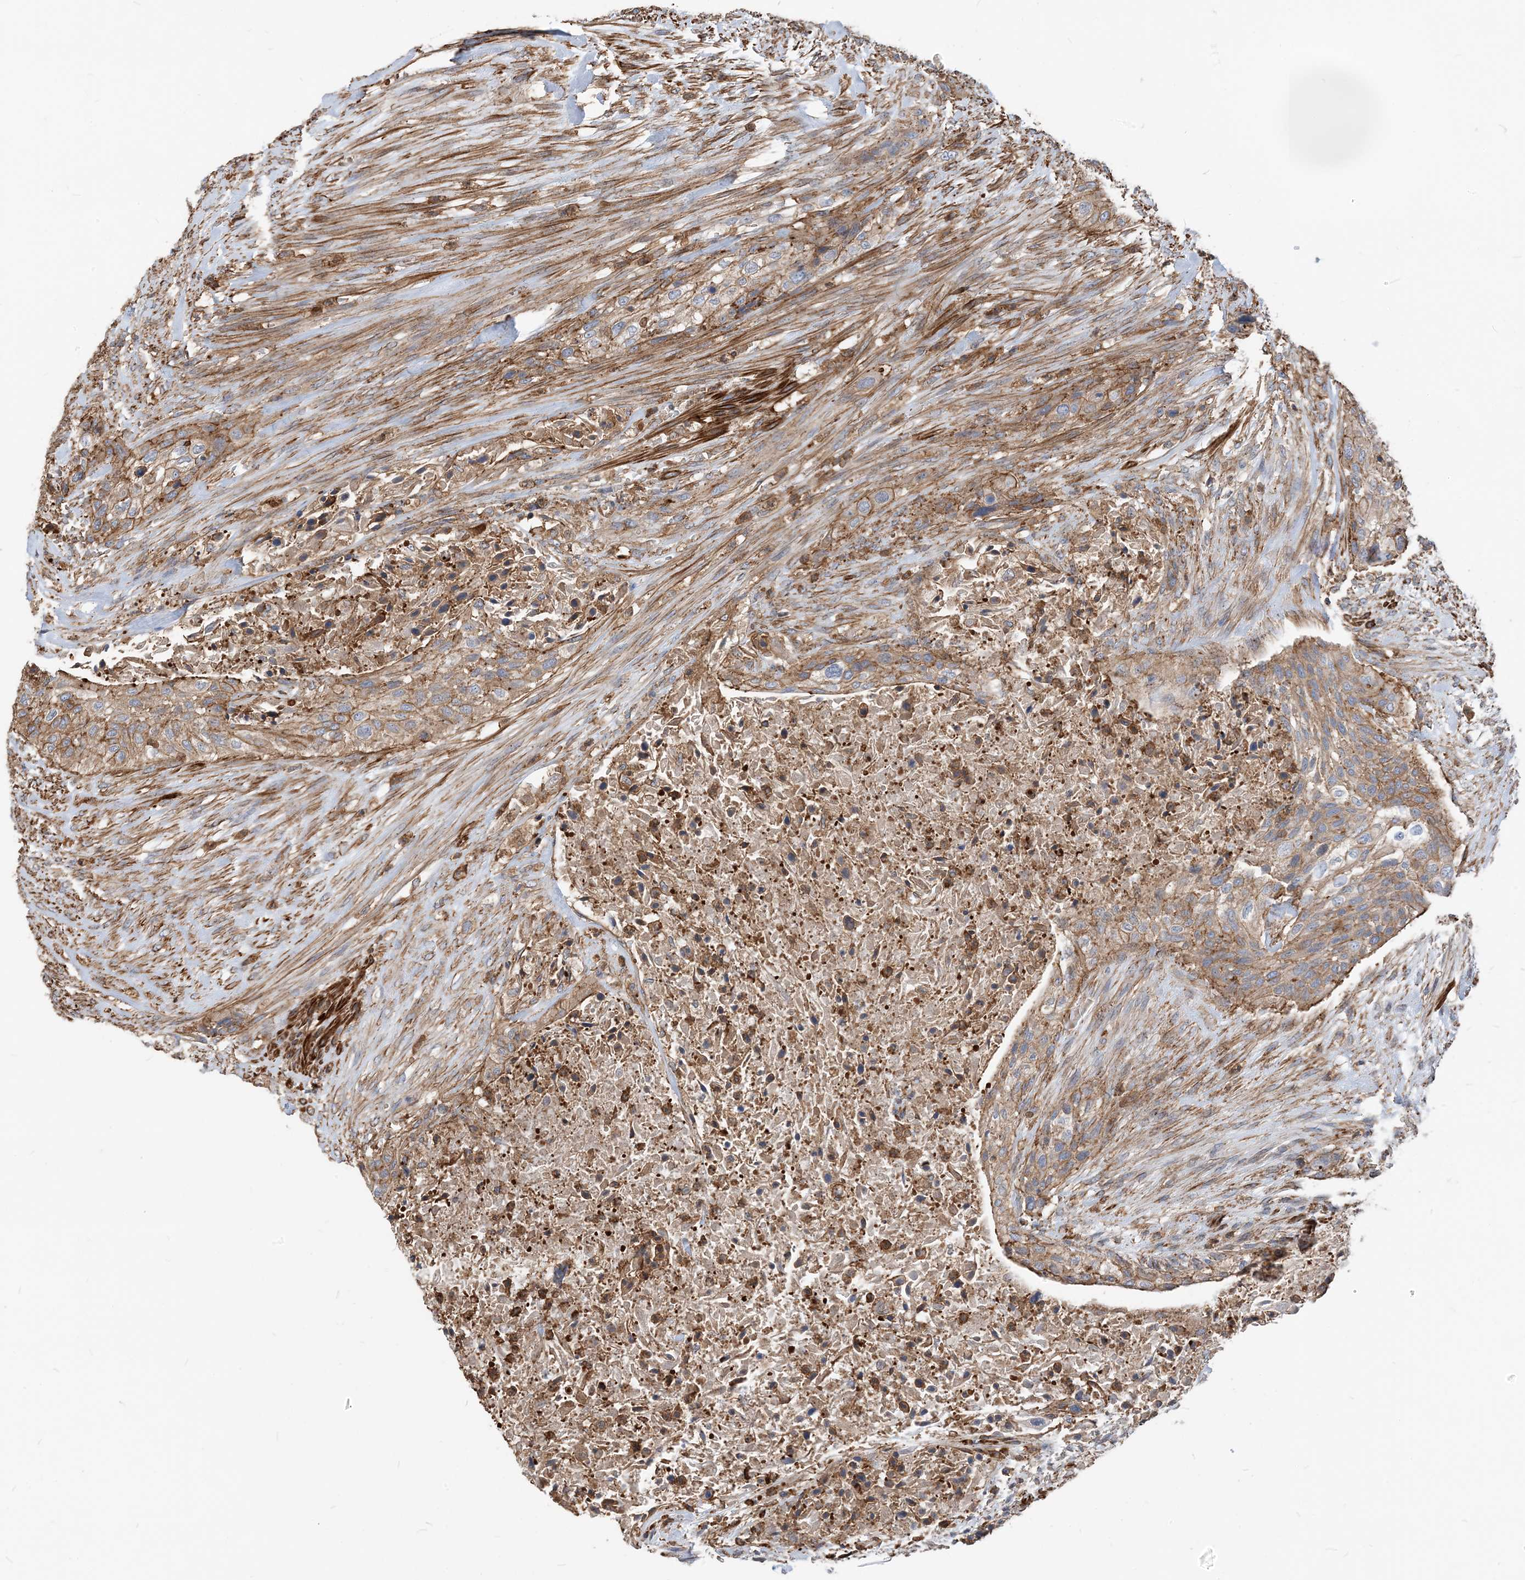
{"staining": {"intensity": "moderate", "quantity": "25%-75%", "location": "cytoplasmic/membranous"}, "tissue": "urothelial cancer", "cell_type": "Tumor cells", "image_type": "cancer", "snomed": [{"axis": "morphology", "description": "Urothelial carcinoma, High grade"}, {"axis": "topography", "description": "Urinary bladder"}], "caption": "This is a photomicrograph of immunohistochemistry staining of urothelial carcinoma (high-grade), which shows moderate staining in the cytoplasmic/membranous of tumor cells.", "gene": "PARVG", "patient": {"sex": "male", "age": 35}}